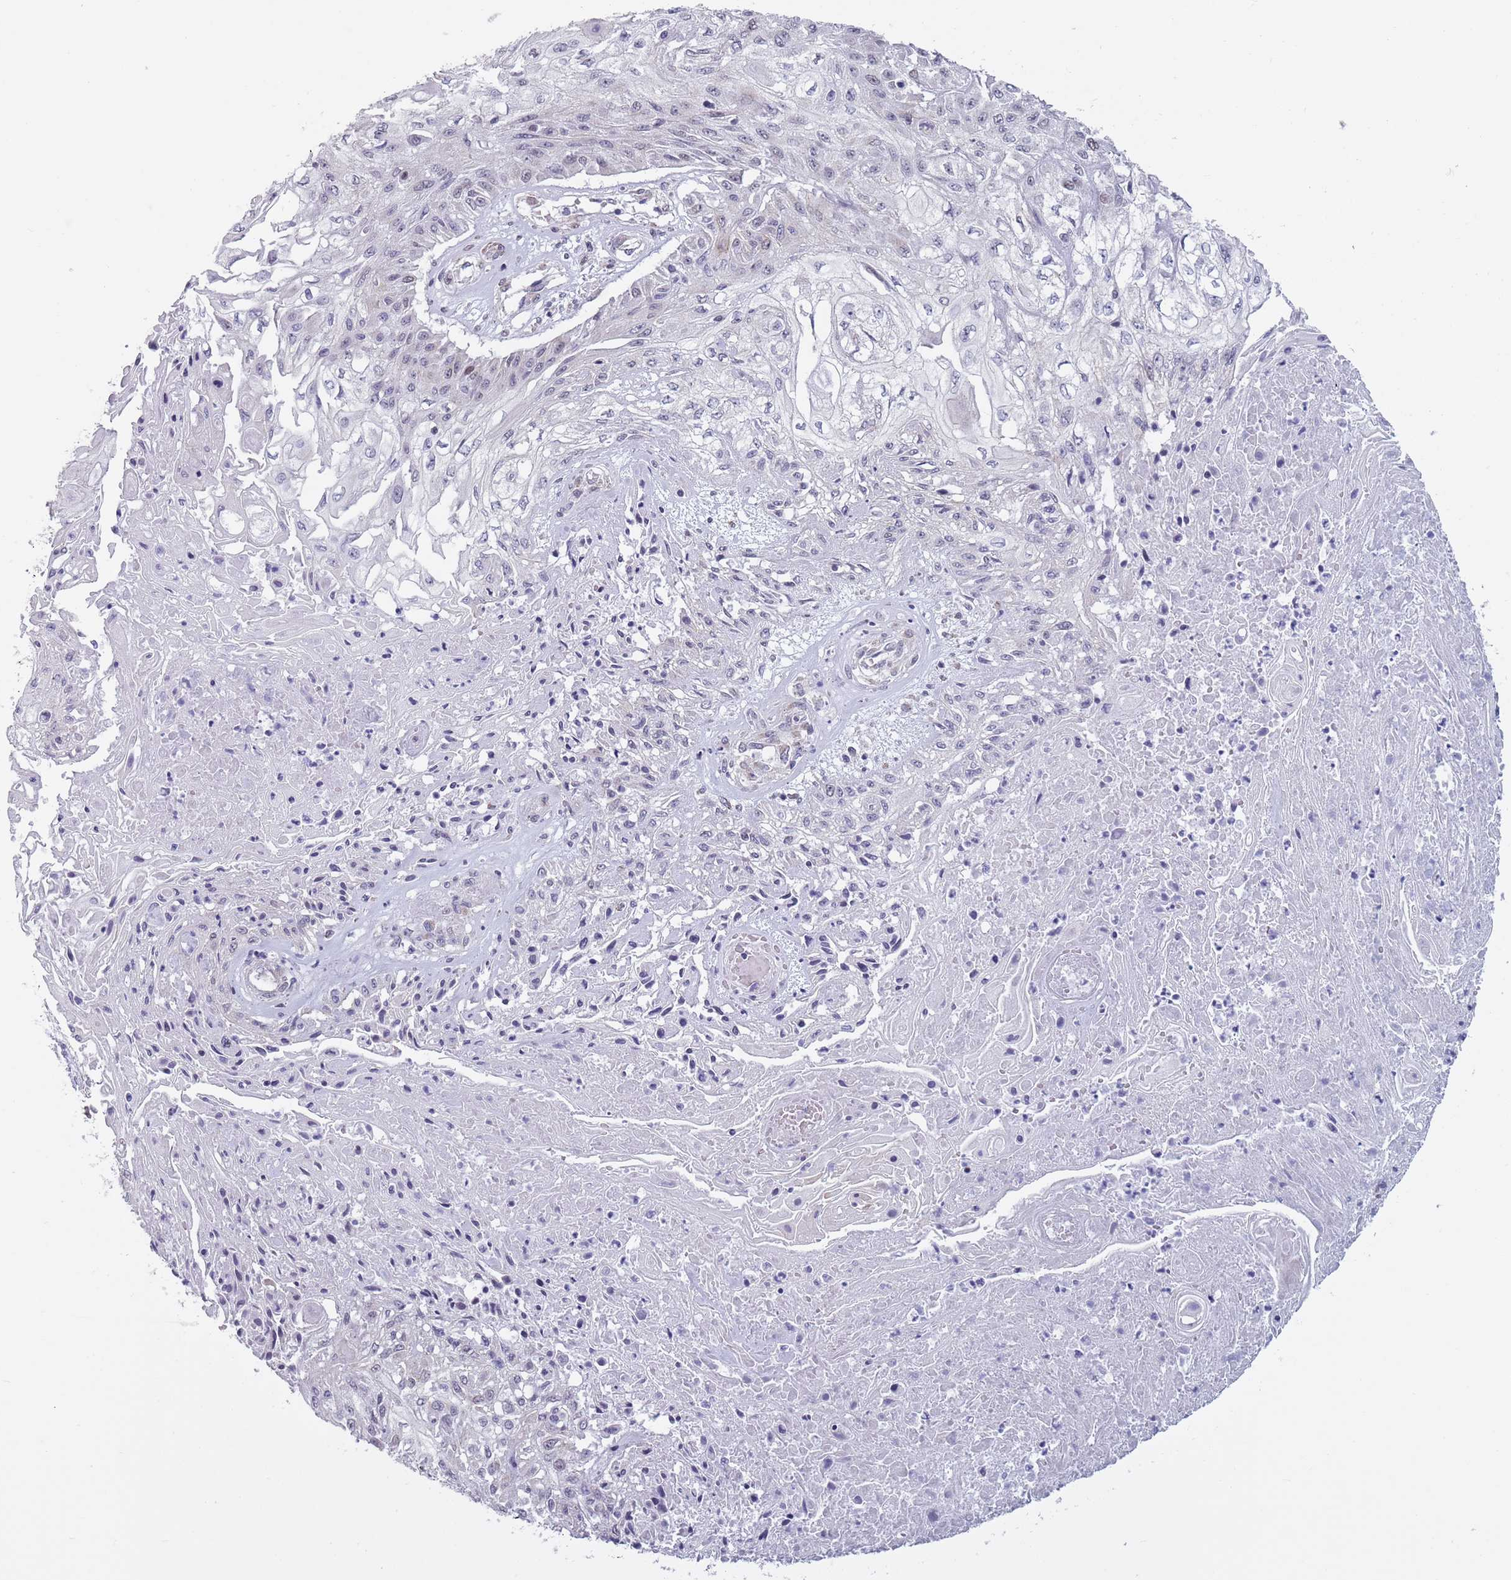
{"staining": {"intensity": "negative", "quantity": "none", "location": "none"}, "tissue": "skin cancer", "cell_type": "Tumor cells", "image_type": "cancer", "snomed": [{"axis": "morphology", "description": "Squamous cell carcinoma, NOS"}, {"axis": "morphology", "description": "Squamous cell carcinoma, metastatic, NOS"}, {"axis": "topography", "description": "Skin"}, {"axis": "topography", "description": "Lymph node"}], "caption": "Photomicrograph shows no significant protein expression in tumor cells of skin cancer.", "gene": "ZKSCAN2", "patient": {"sex": "male", "age": 75}}